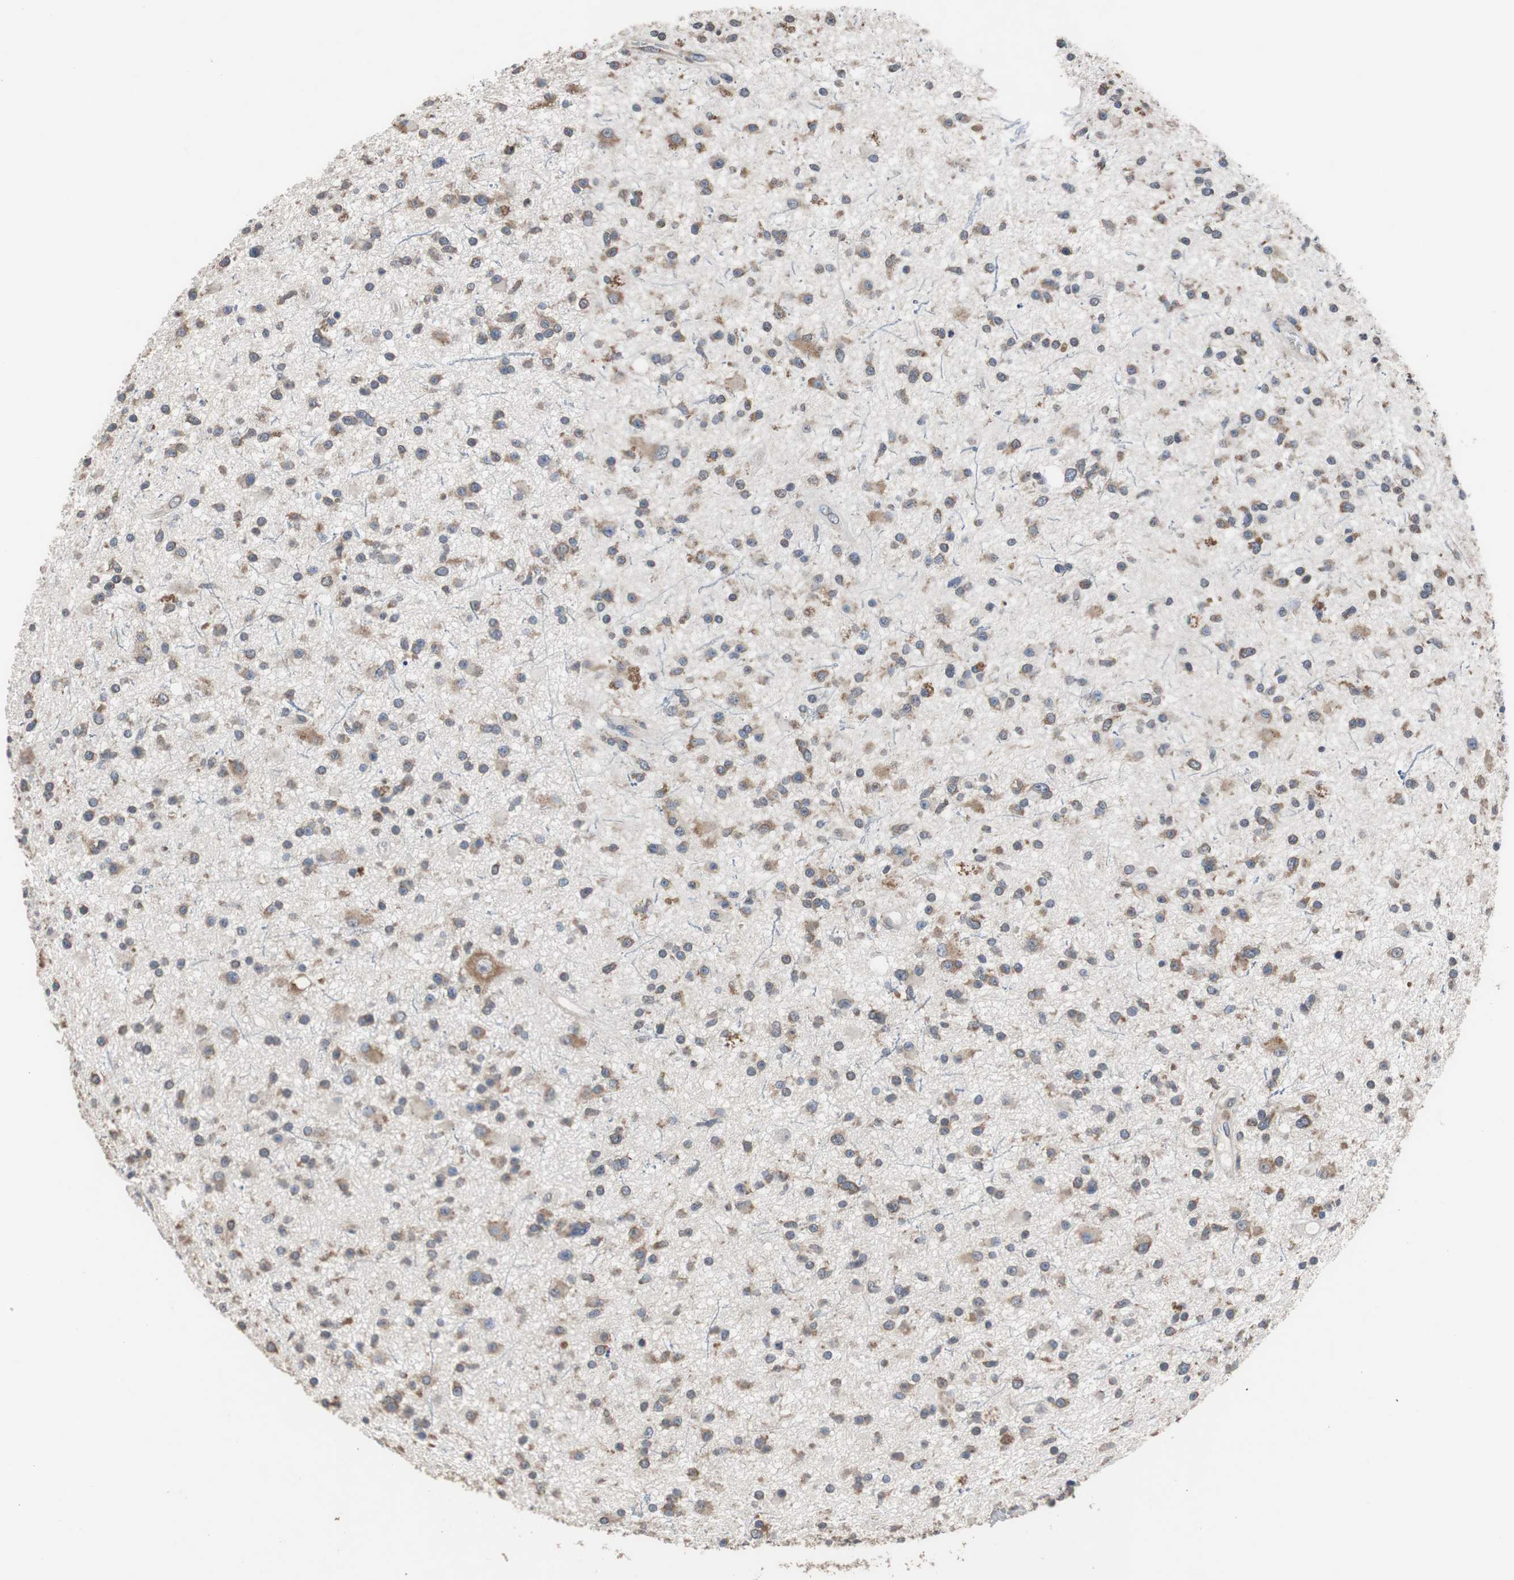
{"staining": {"intensity": "moderate", "quantity": ">75%", "location": "cytoplasmic/membranous"}, "tissue": "glioma", "cell_type": "Tumor cells", "image_type": "cancer", "snomed": [{"axis": "morphology", "description": "Glioma, malignant, High grade"}, {"axis": "topography", "description": "Brain"}], "caption": "A brown stain labels moderate cytoplasmic/membranous expression of a protein in human malignant glioma (high-grade) tumor cells.", "gene": "USP10", "patient": {"sex": "male", "age": 33}}